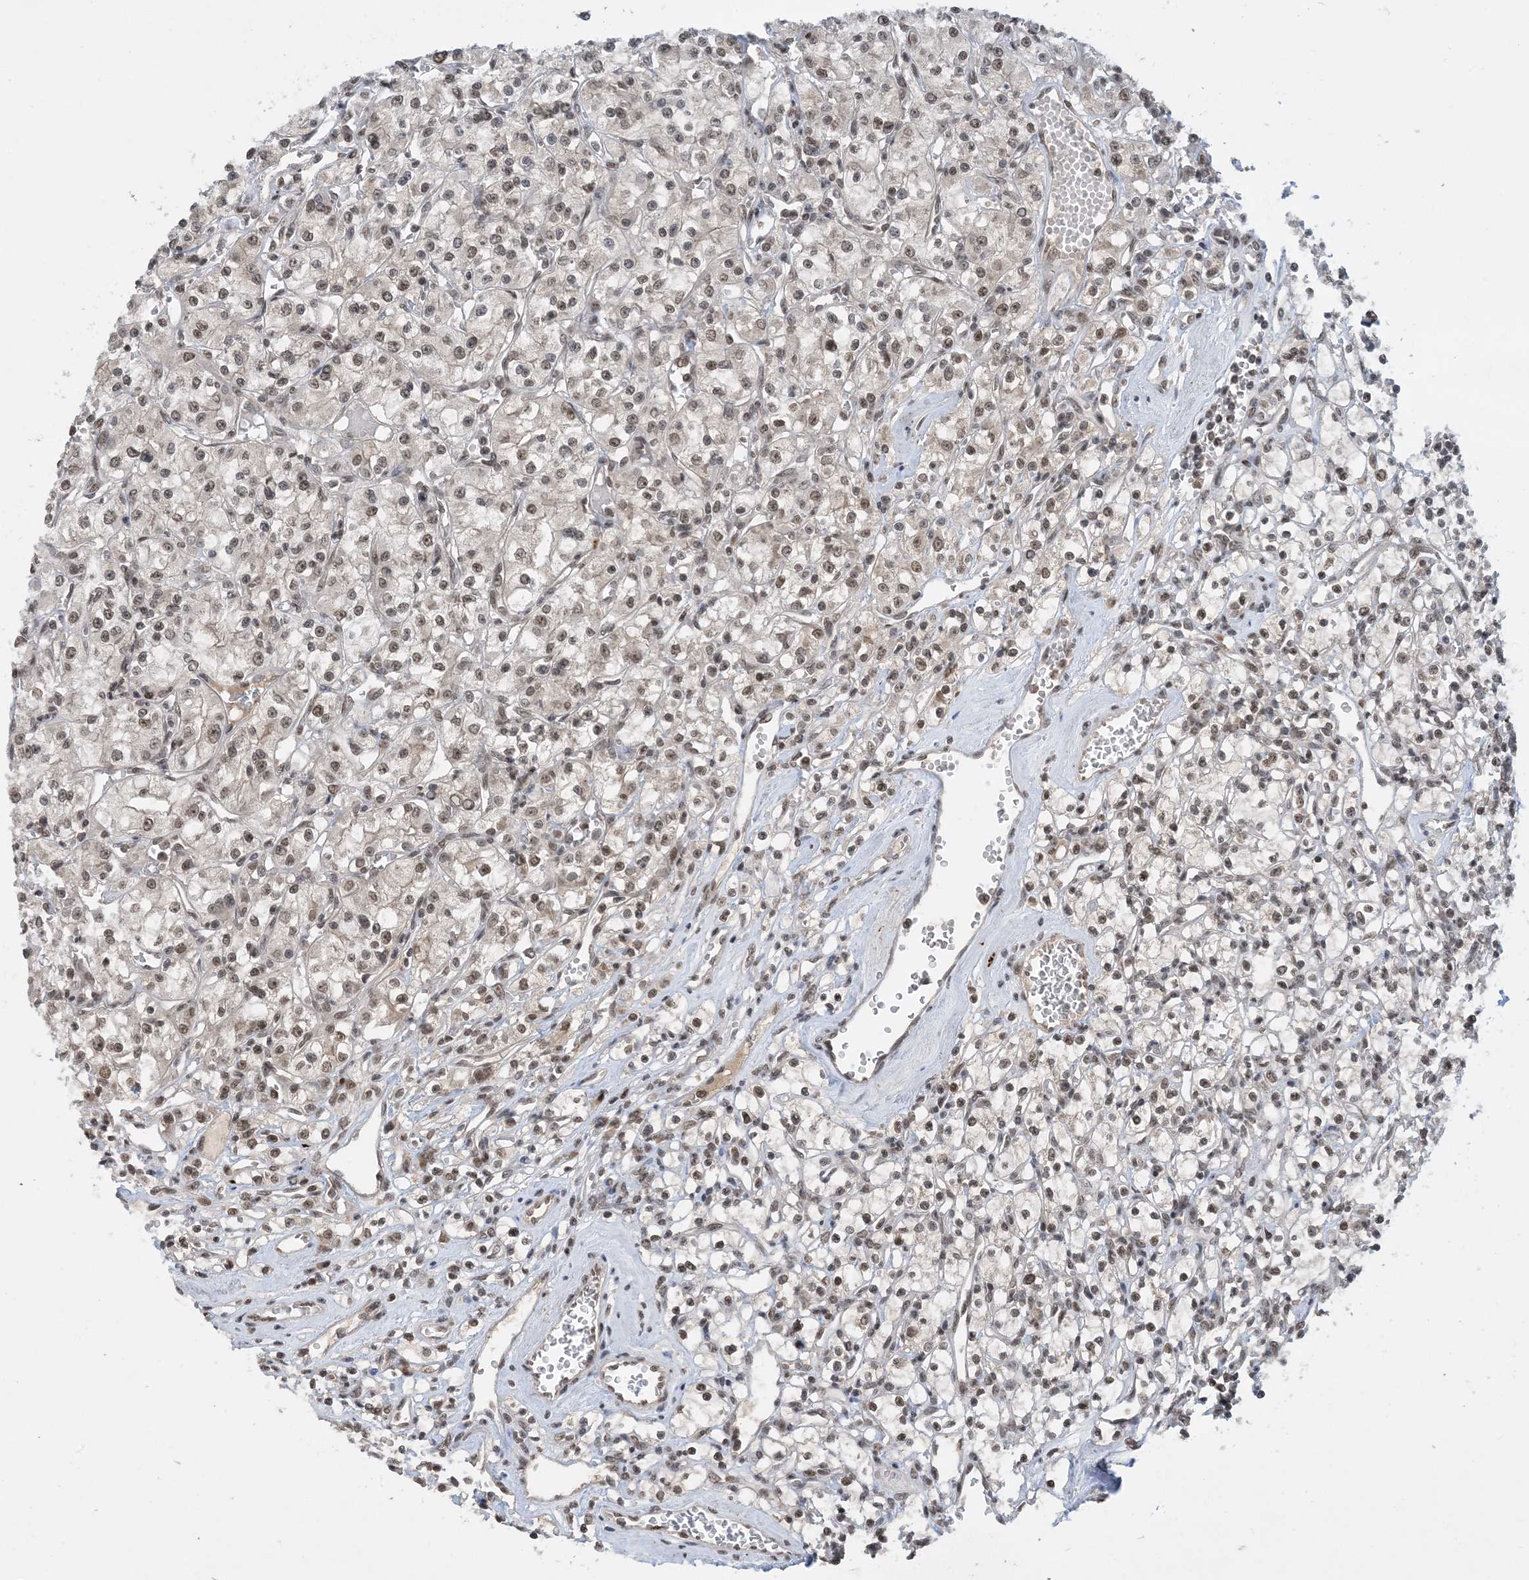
{"staining": {"intensity": "weak", "quantity": ">75%", "location": "nuclear"}, "tissue": "renal cancer", "cell_type": "Tumor cells", "image_type": "cancer", "snomed": [{"axis": "morphology", "description": "Adenocarcinoma, NOS"}, {"axis": "topography", "description": "Kidney"}], "caption": "A high-resolution photomicrograph shows IHC staining of renal cancer (adenocarcinoma), which shows weak nuclear expression in approximately >75% of tumor cells.", "gene": "ACYP2", "patient": {"sex": "female", "age": 59}}